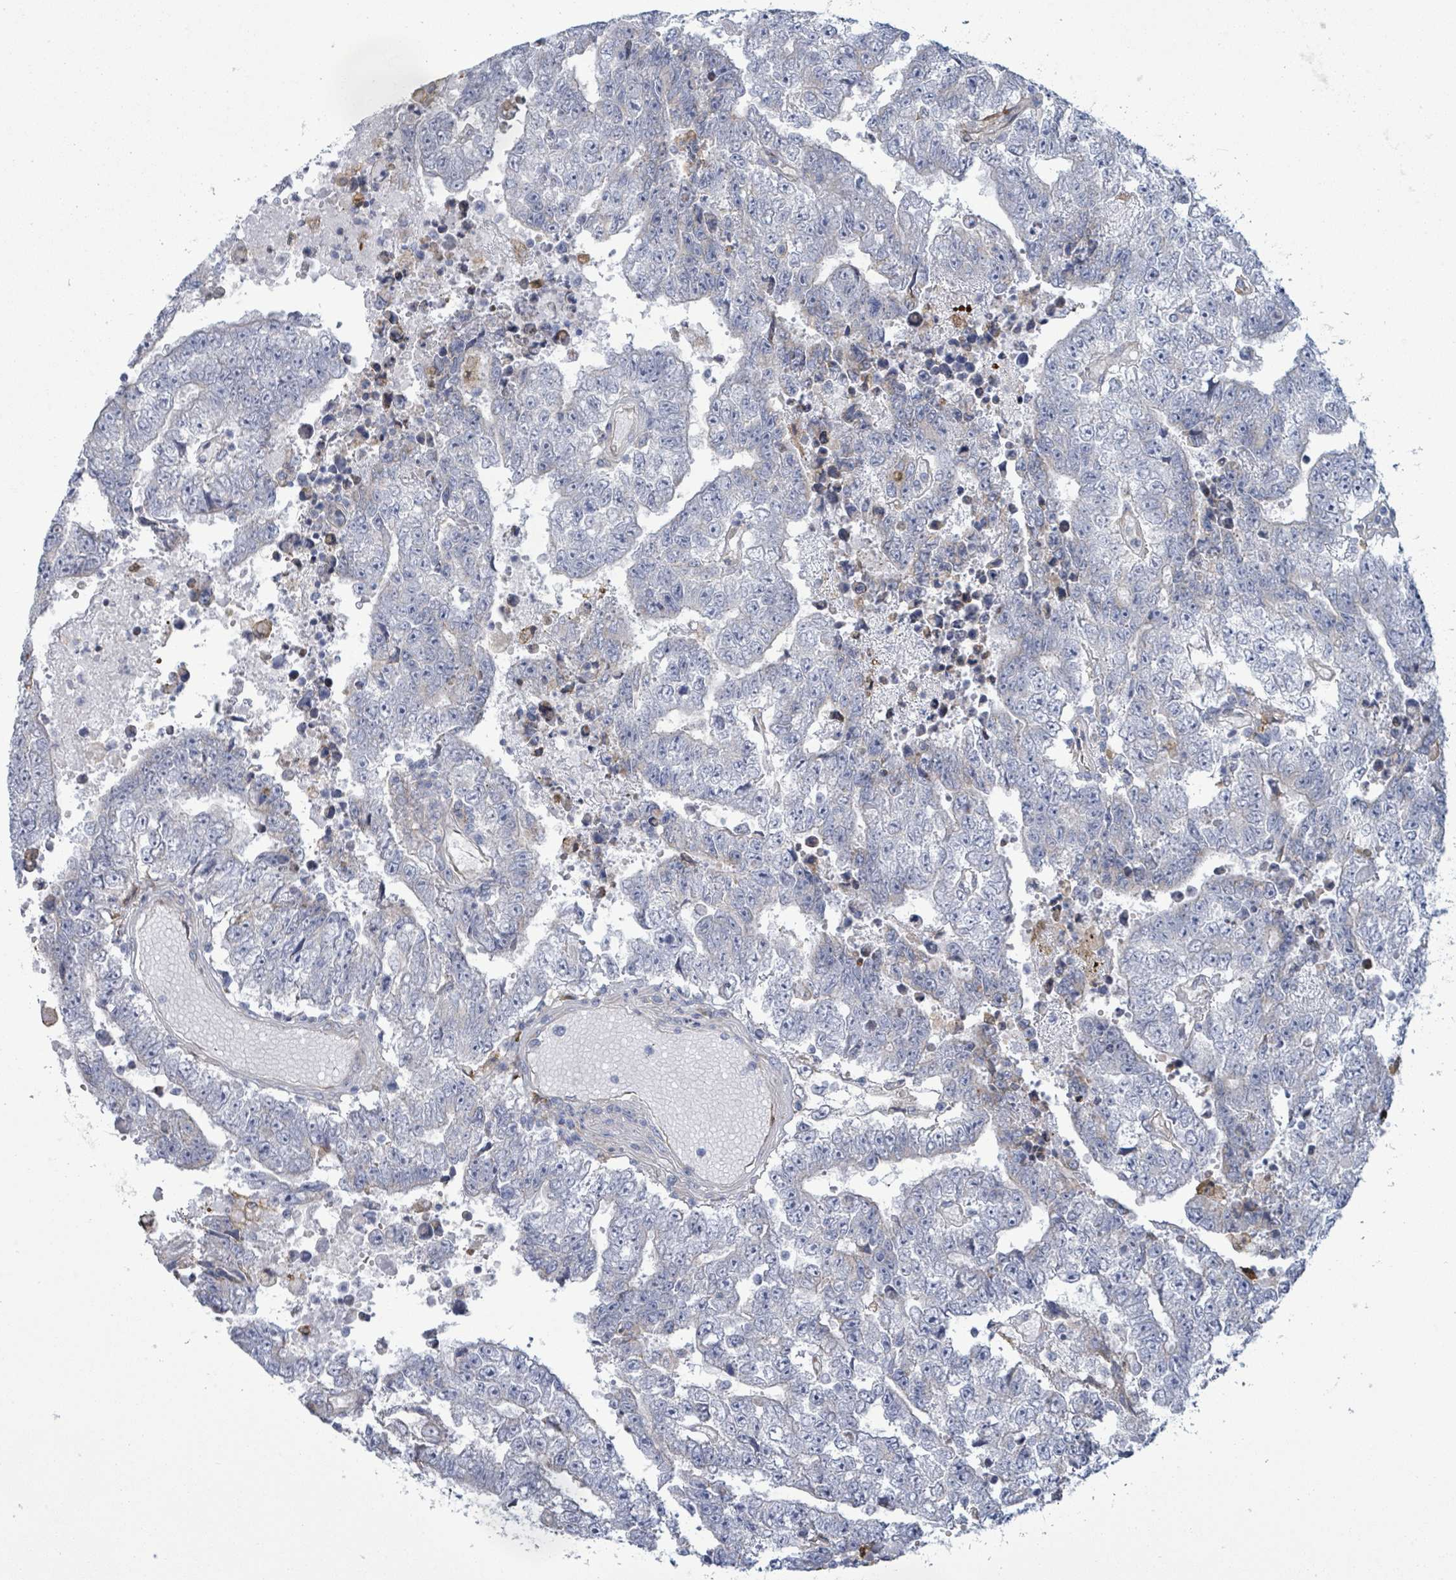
{"staining": {"intensity": "negative", "quantity": "none", "location": "none"}, "tissue": "testis cancer", "cell_type": "Tumor cells", "image_type": "cancer", "snomed": [{"axis": "morphology", "description": "Carcinoma, Embryonal, NOS"}, {"axis": "topography", "description": "Testis"}], "caption": "Immunohistochemistry (IHC) image of neoplastic tissue: human testis embryonal carcinoma stained with DAB exhibits no significant protein positivity in tumor cells.", "gene": "COL13A1", "patient": {"sex": "male", "age": 25}}